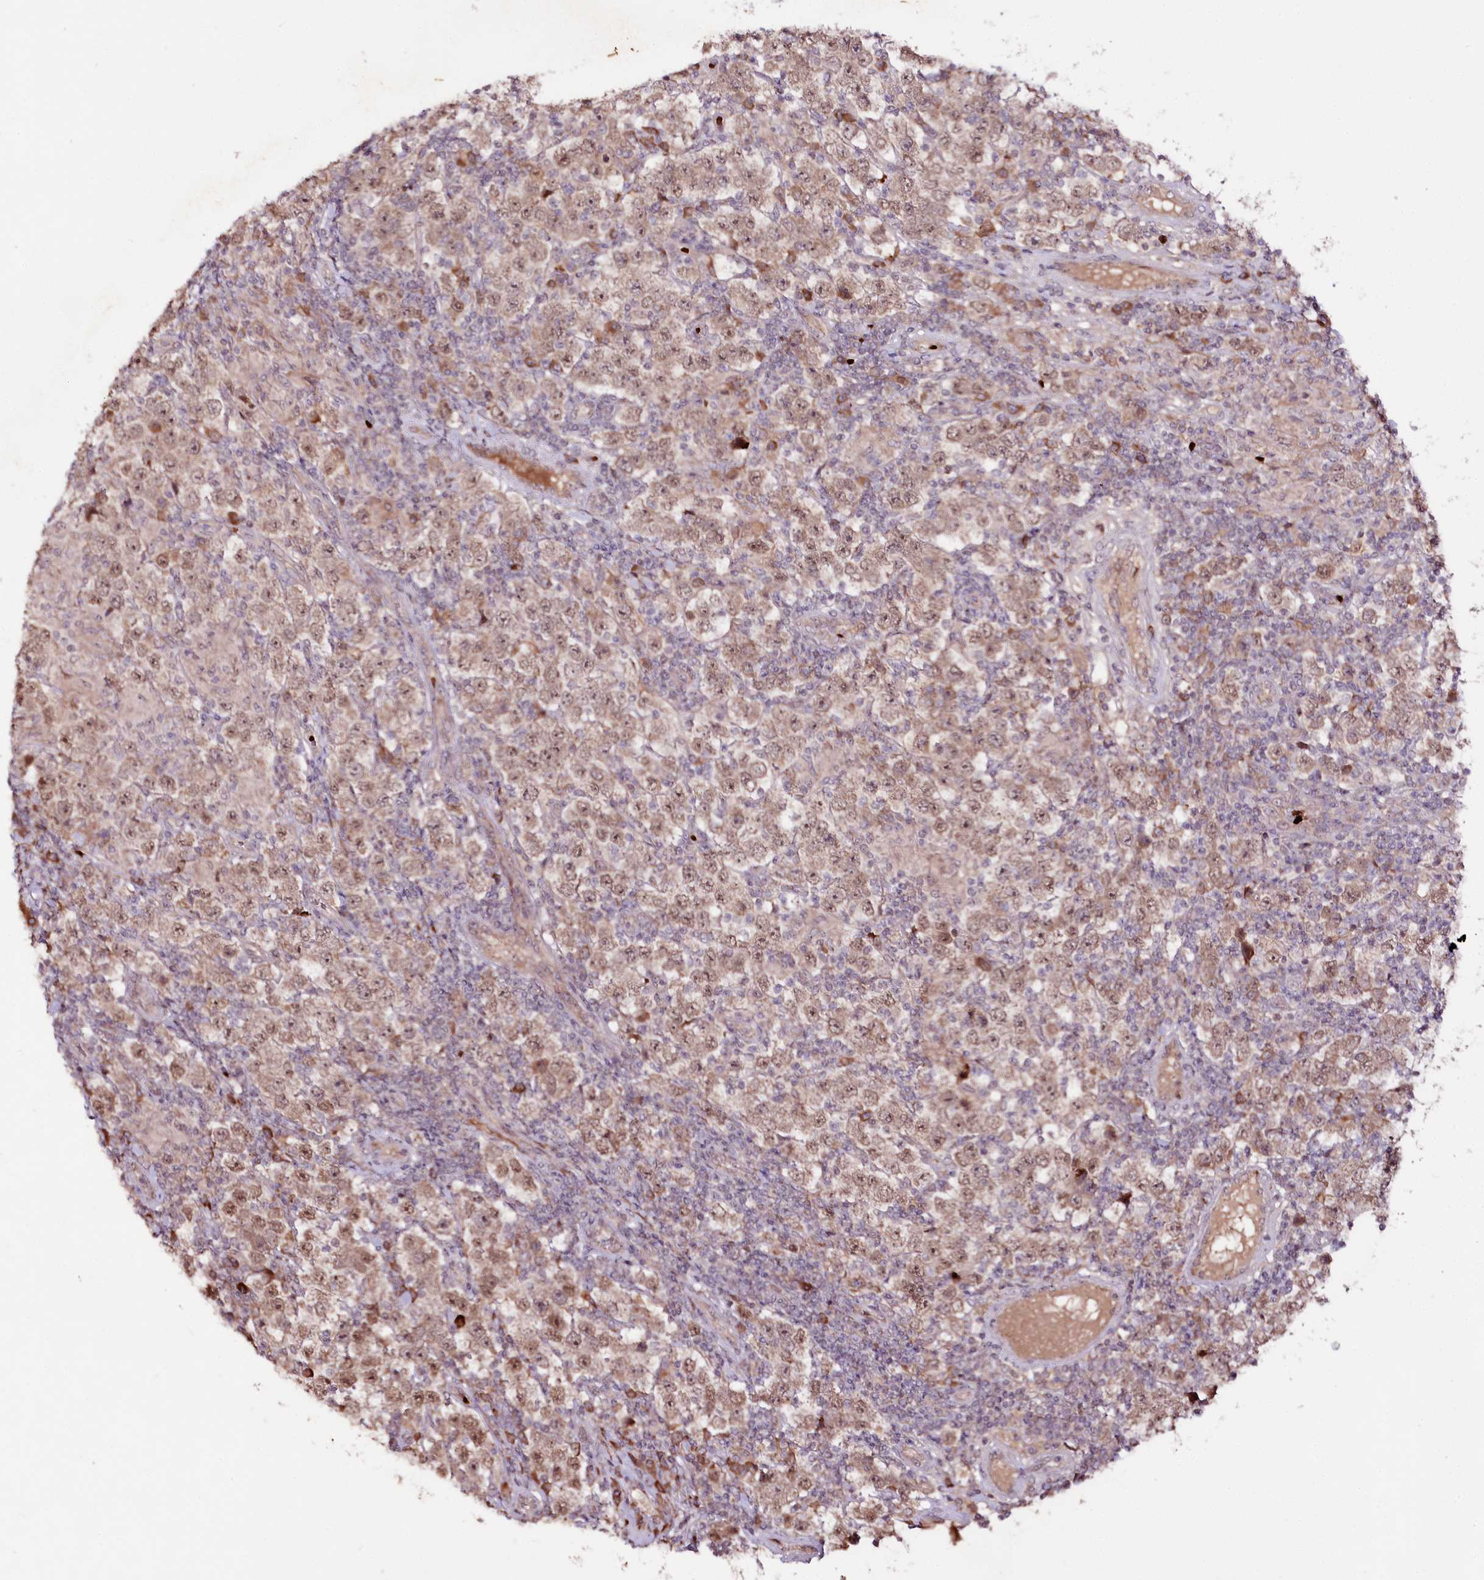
{"staining": {"intensity": "moderate", "quantity": ">75%", "location": "cytoplasmic/membranous,nuclear"}, "tissue": "testis cancer", "cell_type": "Tumor cells", "image_type": "cancer", "snomed": [{"axis": "morphology", "description": "Normal tissue, NOS"}, {"axis": "morphology", "description": "Urothelial carcinoma, High grade"}, {"axis": "morphology", "description": "Seminoma, NOS"}, {"axis": "morphology", "description": "Carcinoma, Embryonal, NOS"}, {"axis": "topography", "description": "Urinary bladder"}, {"axis": "topography", "description": "Testis"}], "caption": "Seminoma (testis) was stained to show a protein in brown. There is medium levels of moderate cytoplasmic/membranous and nuclear expression in about >75% of tumor cells.", "gene": "DMP1", "patient": {"sex": "male", "age": 41}}